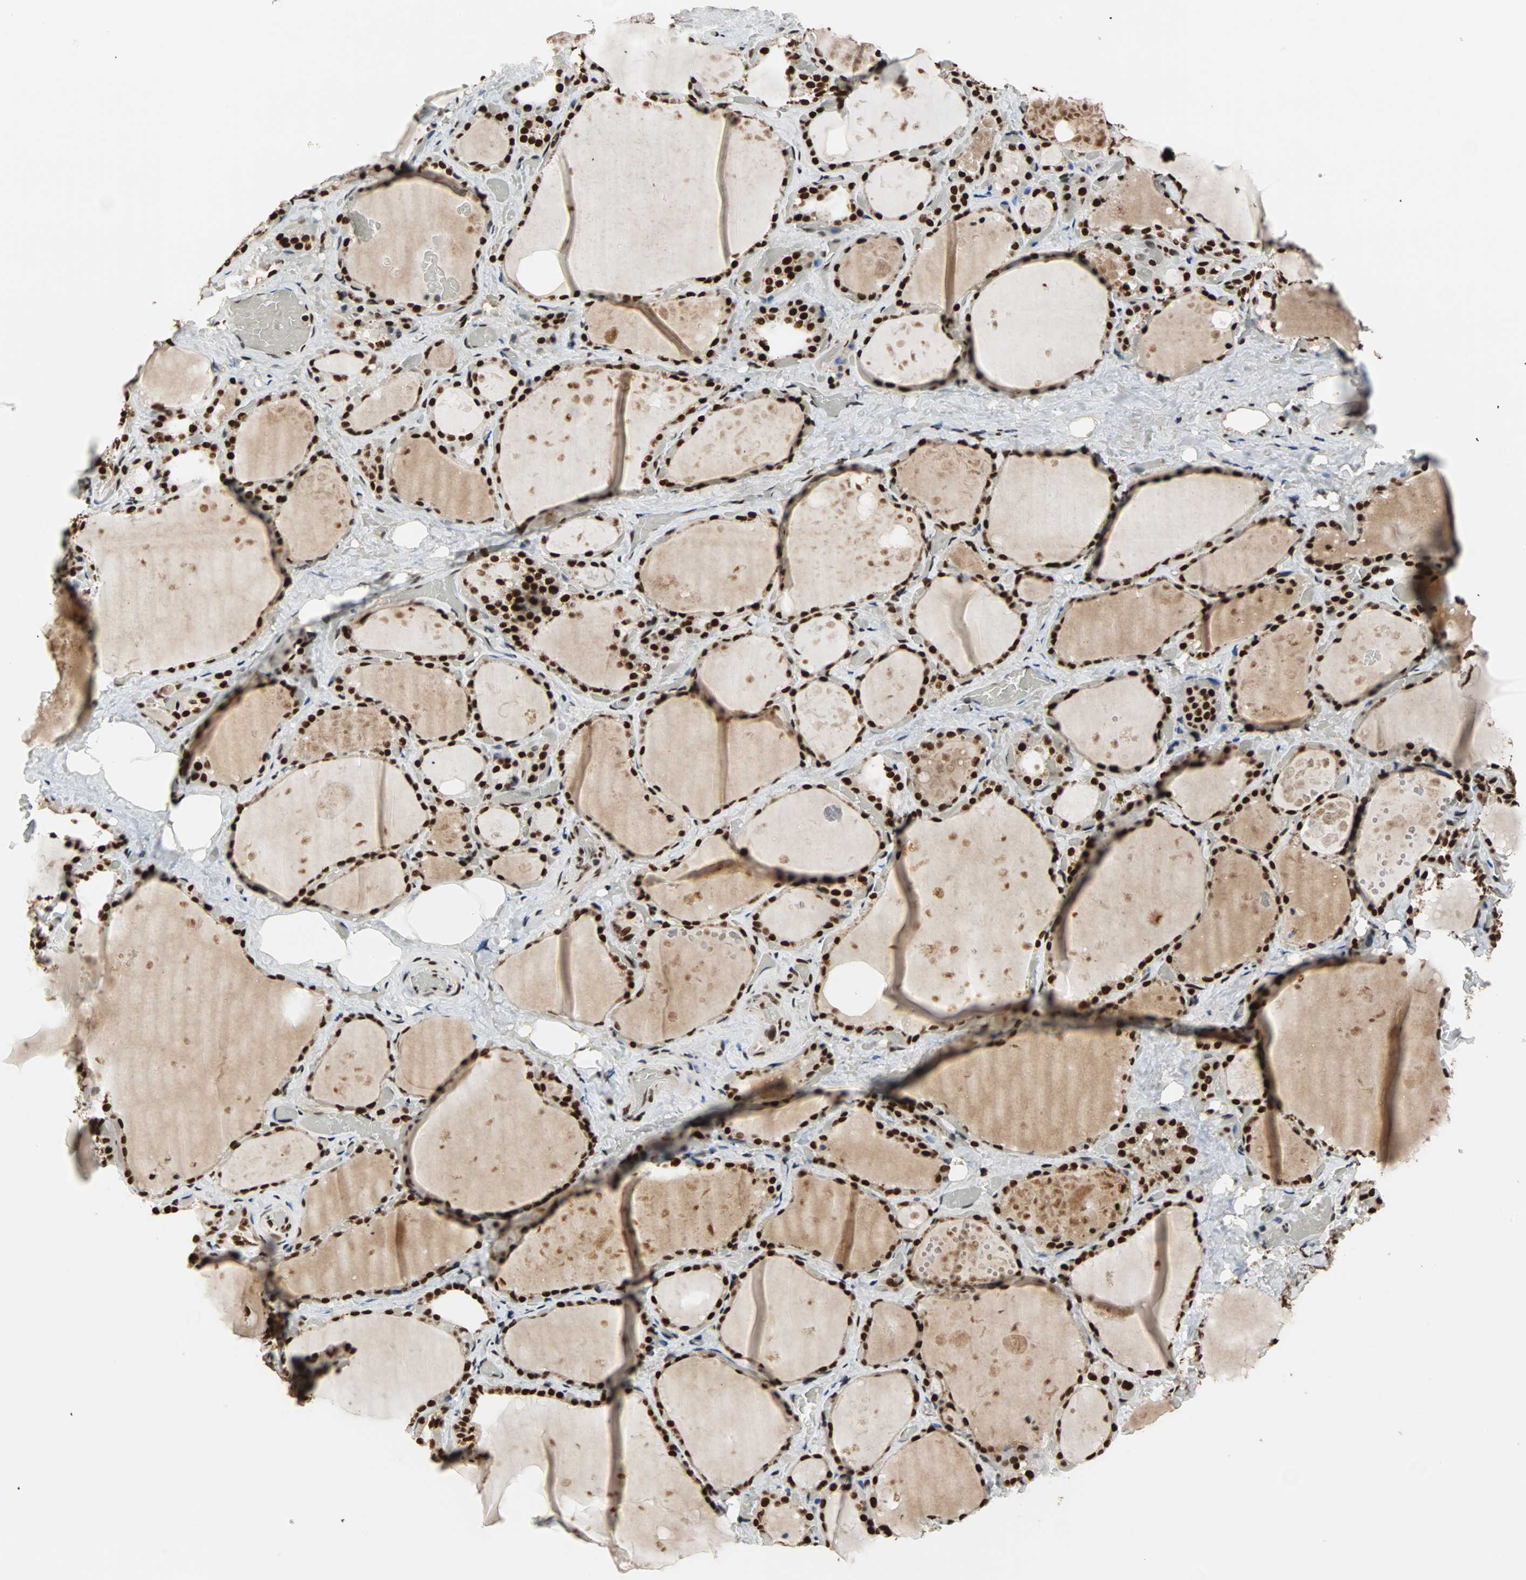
{"staining": {"intensity": "strong", "quantity": ">75%", "location": "nuclear"}, "tissue": "thyroid gland", "cell_type": "Glandular cells", "image_type": "normal", "snomed": [{"axis": "morphology", "description": "Normal tissue, NOS"}, {"axis": "topography", "description": "Thyroid gland"}], "caption": "Immunohistochemical staining of normal human thyroid gland exhibits strong nuclear protein staining in approximately >75% of glandular cells.", "gene": "ILF2", "patient": {"sex": "male", "age": 61}}